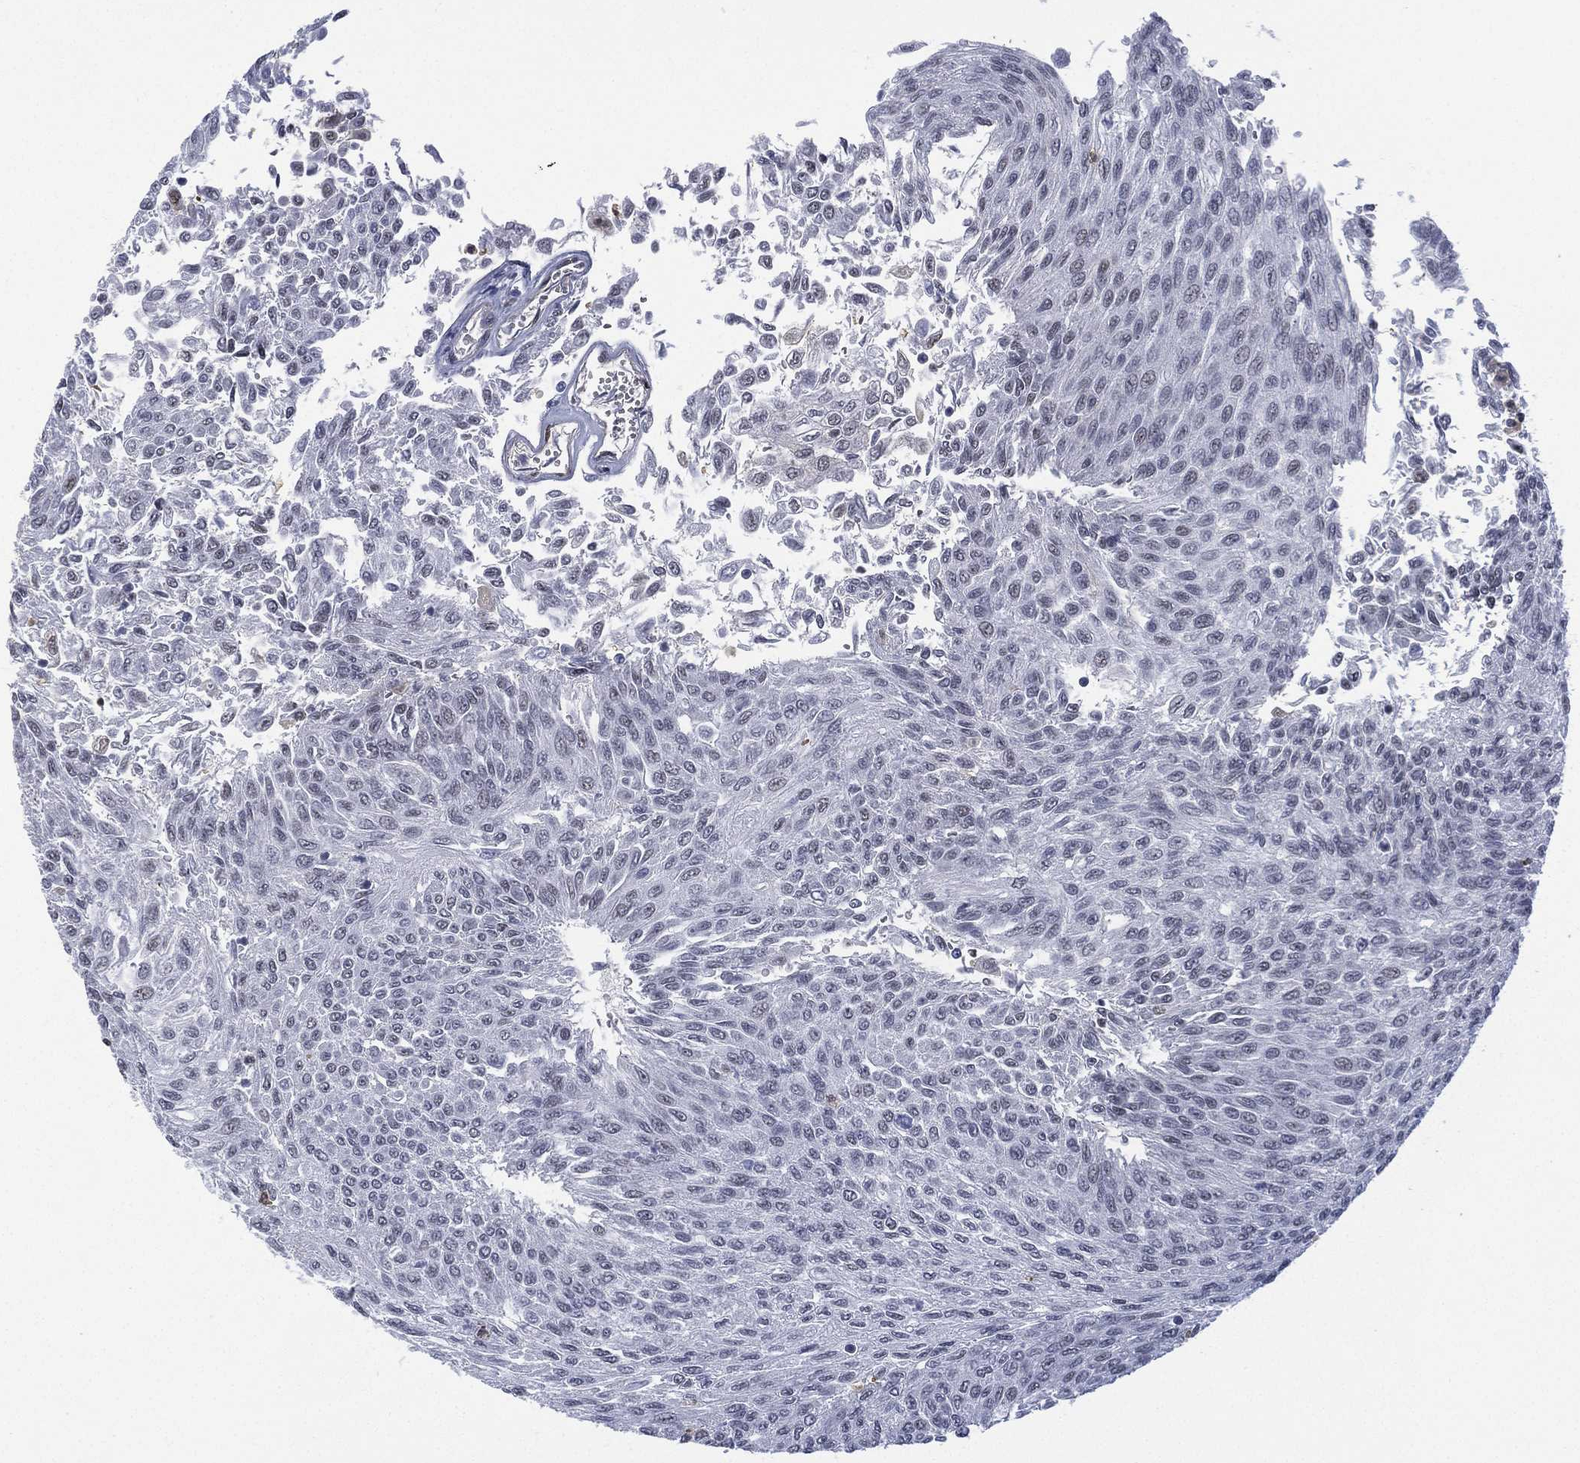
{"staining": {"intensity": "negative", "quantity": "none", "location": "none"}, "tissue": "urothelial cancer", "cell_type": "Tumor cells", "image_type": "cancer", "snomed": [{"axis": "morphology", "description": "Urothelial carcinoma, Low grade"}, {"axis": "topography", "description": "Urinary bladder"}], "caption": "Immunohistochemical staining of human urothelial cancer reveals no significant positivity in tumor cells.", "gene": "ZNF711", "patient": {"sex": "male", "age": 78}}